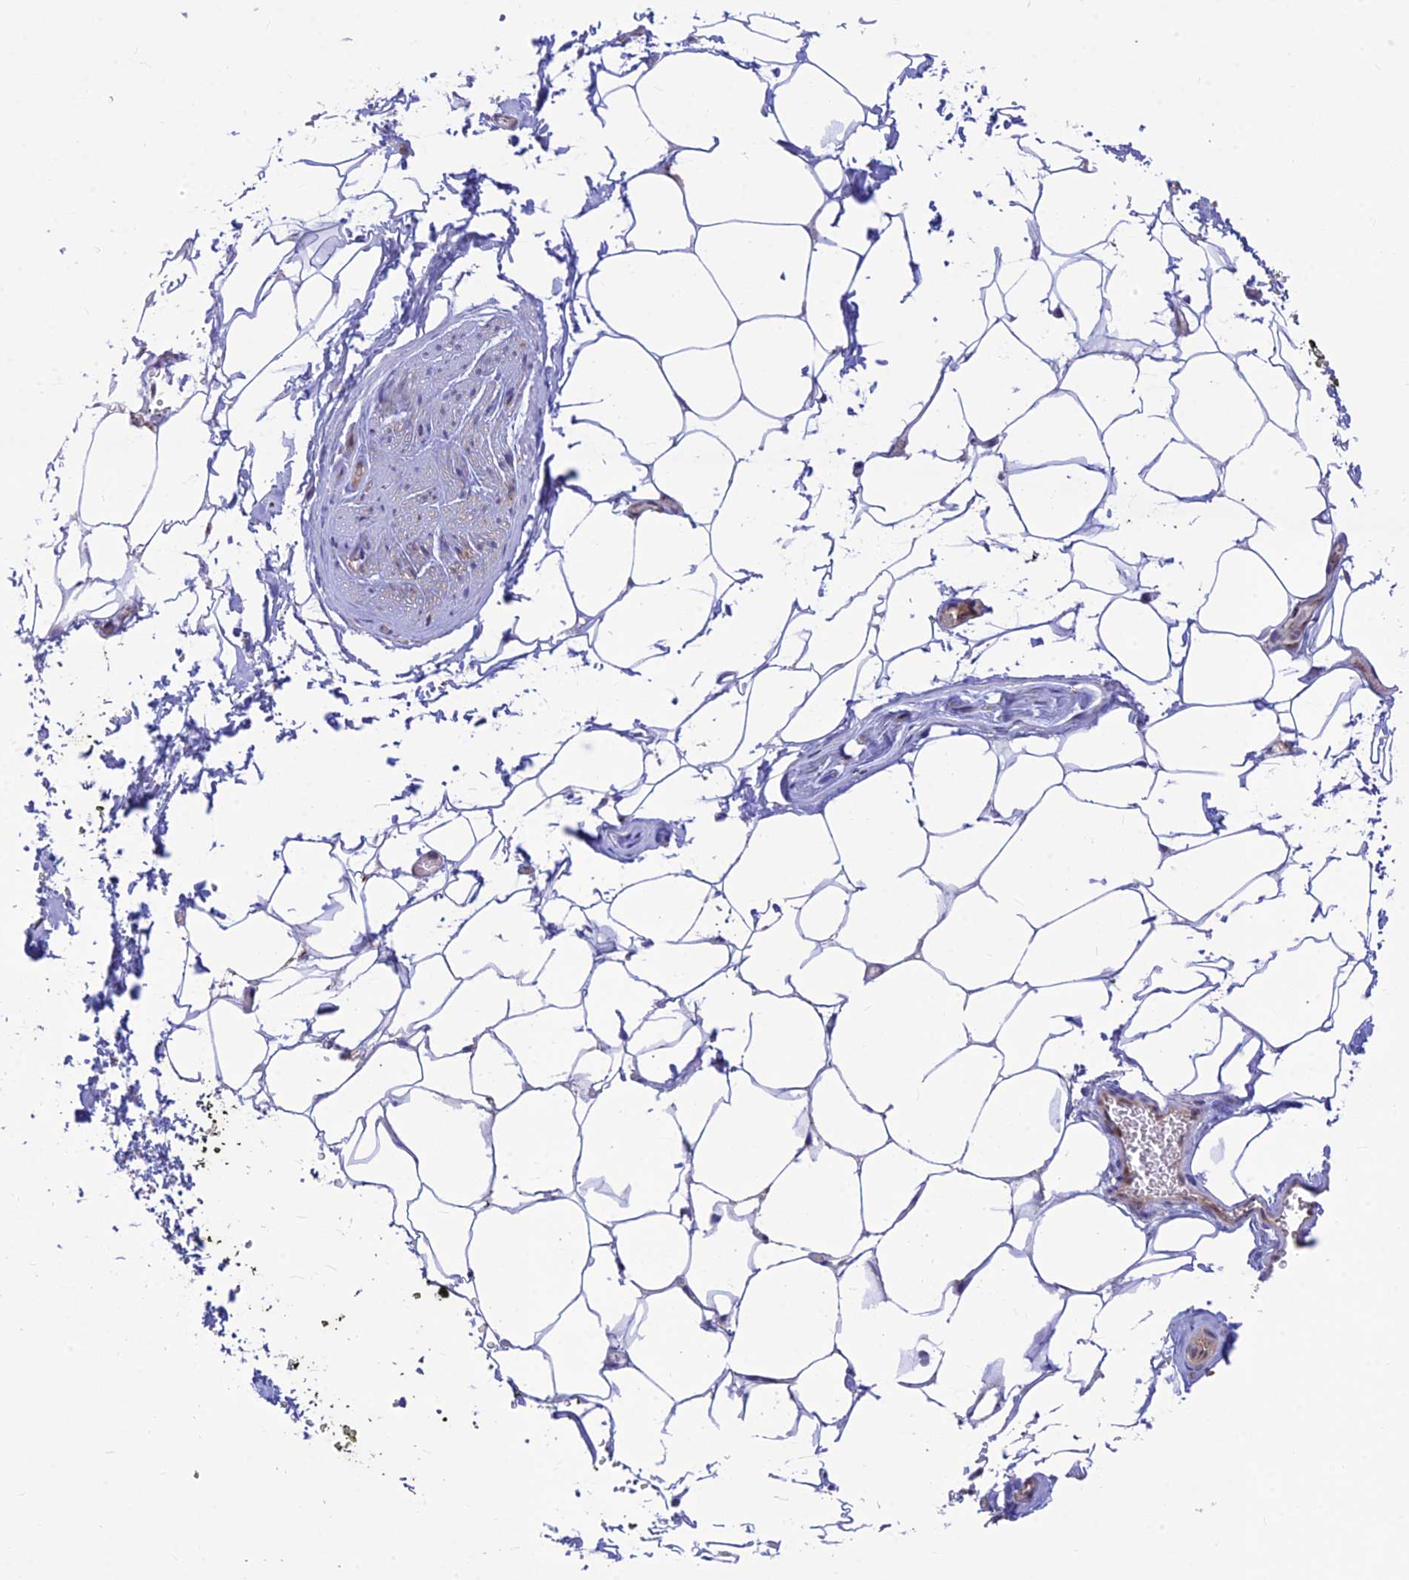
{"staining": {"intensity": "negative", "quantity": "none", "location": "none"}, "tissue": "adipose tissue", "cell_type": "Adipocytes", "image_type": "normal", "snomed": [{"axis": "morphology", "description": "Normal tissue, NOS"}, {"axis": "morphology", "description": "Adenocarcinoma, Low grade"}, {"axis": "topography", "description": "Prostate"}, {"axis": "topography", "description": "Peripheral nerve tissue"}], "caption": "High magnification brightfield microscopy of unremarkable adipose tissue stained with DAB (3,3'-diaminobenzidine) (brown) and counterstained with hematoxylin (blue): adipocytes show no significant positivity.", "gene": "LYSMD2", "patient": {"sex": "male", "age": 63}}